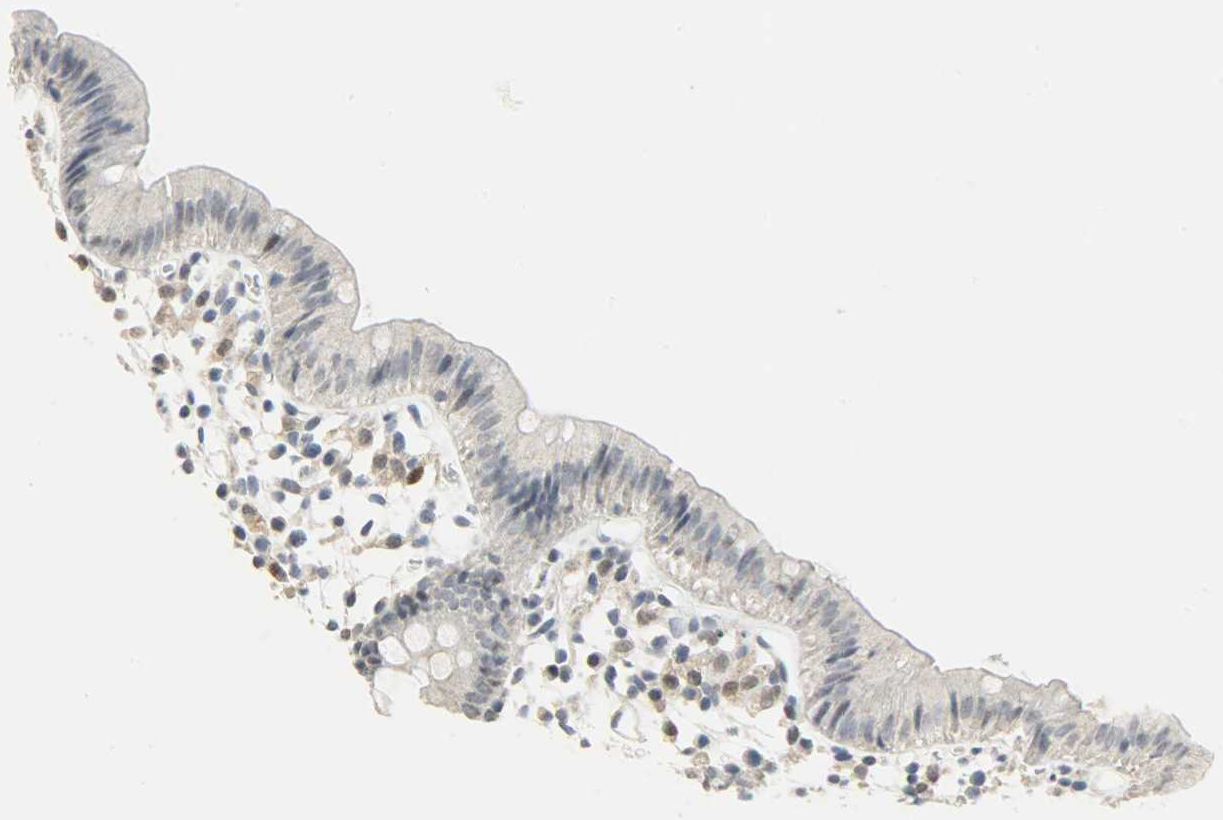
{"staining": {"intensity": "negative", "quantity": "none", "location": "none"}, "tissue": "colon", "cell_type": "Glandular cells", "image_type": "normal", "snomed": [{"axis": "morphology", "description": "Normal tissue, NOS"}, {"axis": "topography", "description": "Colon"}], "caption": "DAB immunohistochemical staining of unremarkable human colon demonstrates no significant staining in glandular cells.", "gene": "DNAJB6", "patient": {"sex": "male", "age": 14}}